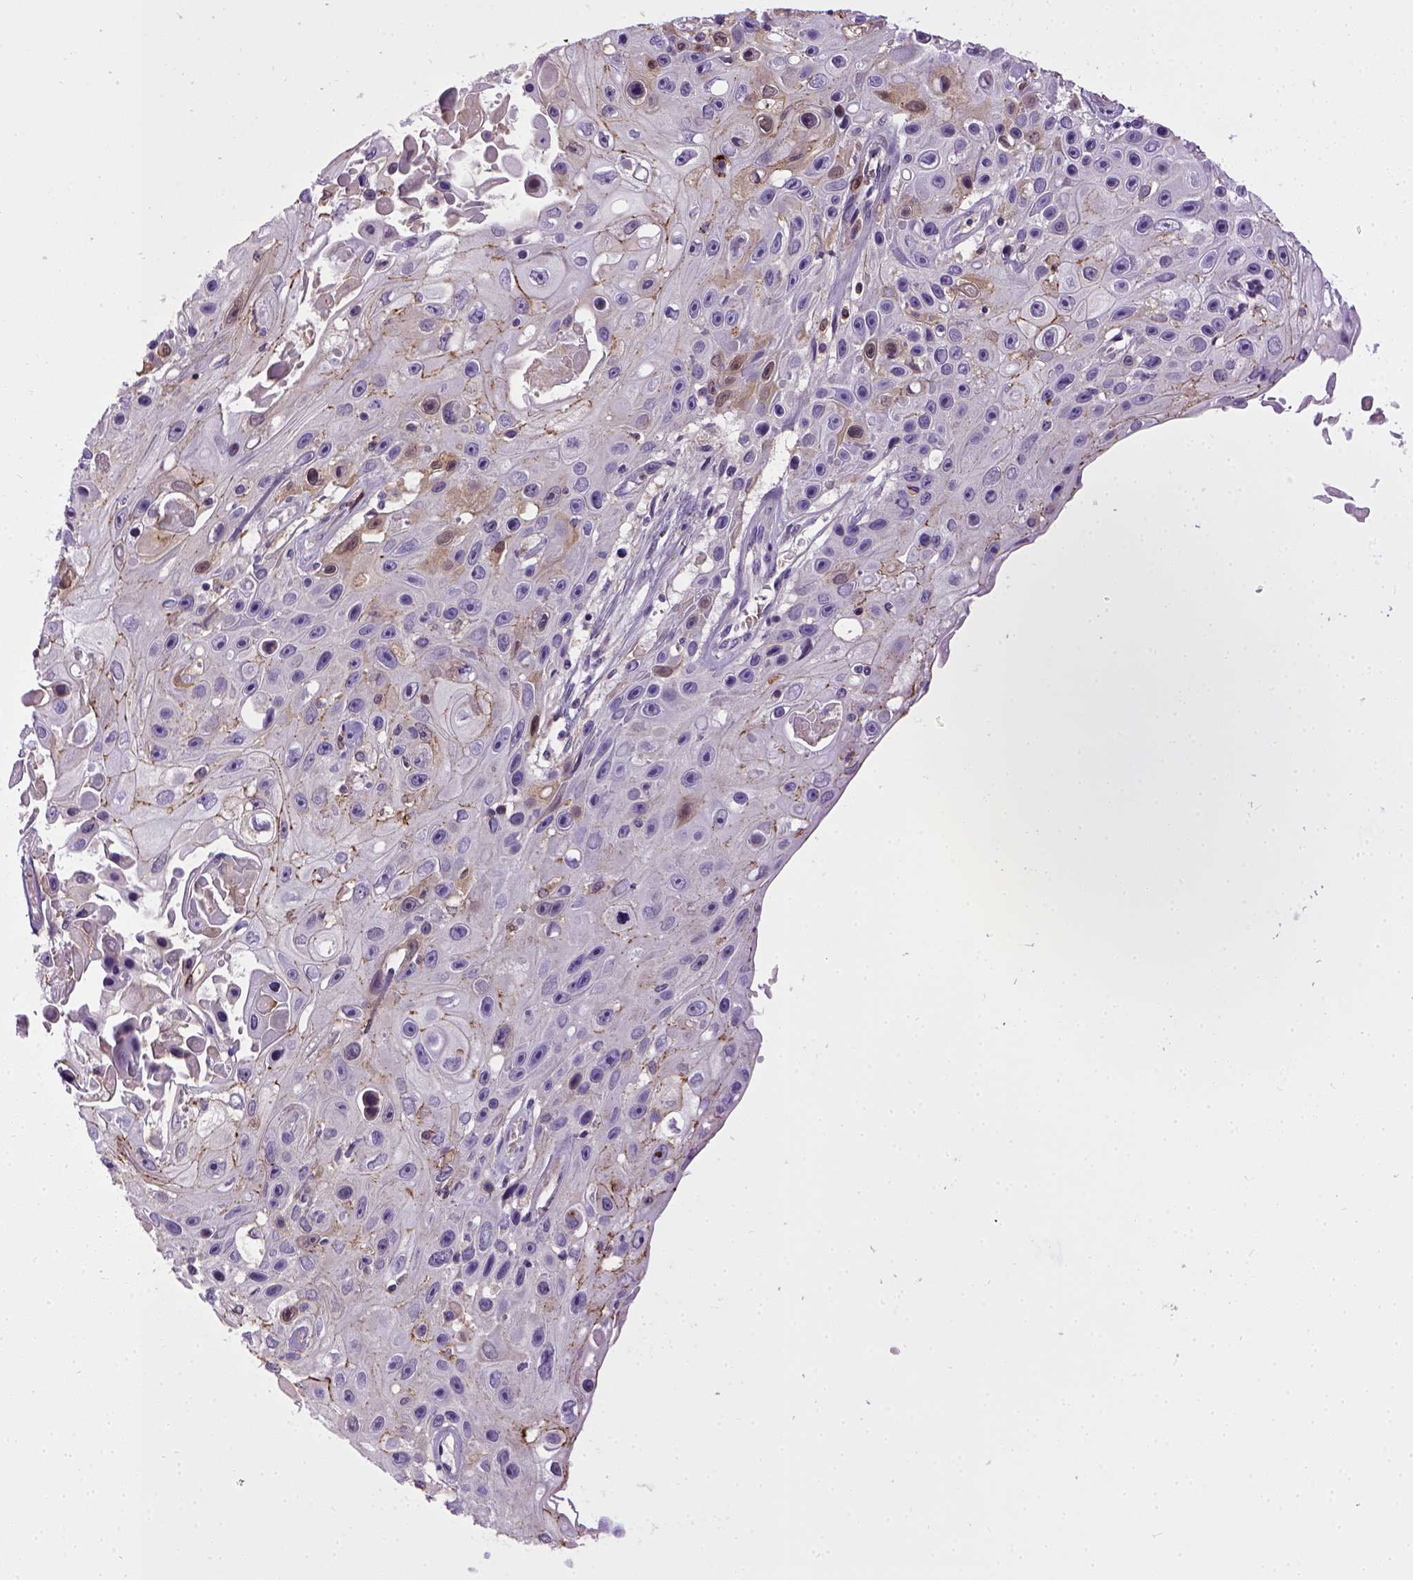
{"staining": {"intensity": "moderate", "quantity": "<25%", "location": "cytoplasmic/membranous"}, "tissue": "skin cancer", "cell_type": "Tumor cells", "image_type": "cancer", "snomed": [{"axis": "morphology", "description": "Squamous cell carcinoma, NOS"}, {"axis": "topography", "description": "Skin"}], "caption": "Squamous cell carcinoma (skin) stained with DAB (3,3'-diaminobenzidine) immunohistochemistry (IHC) demonstrates low levels of moderate cytoplasmic/membranous positivity in approximately <25% of tumor cells.", "gene": "CDH1", "patient": {"sex": "male", "age": 82}}